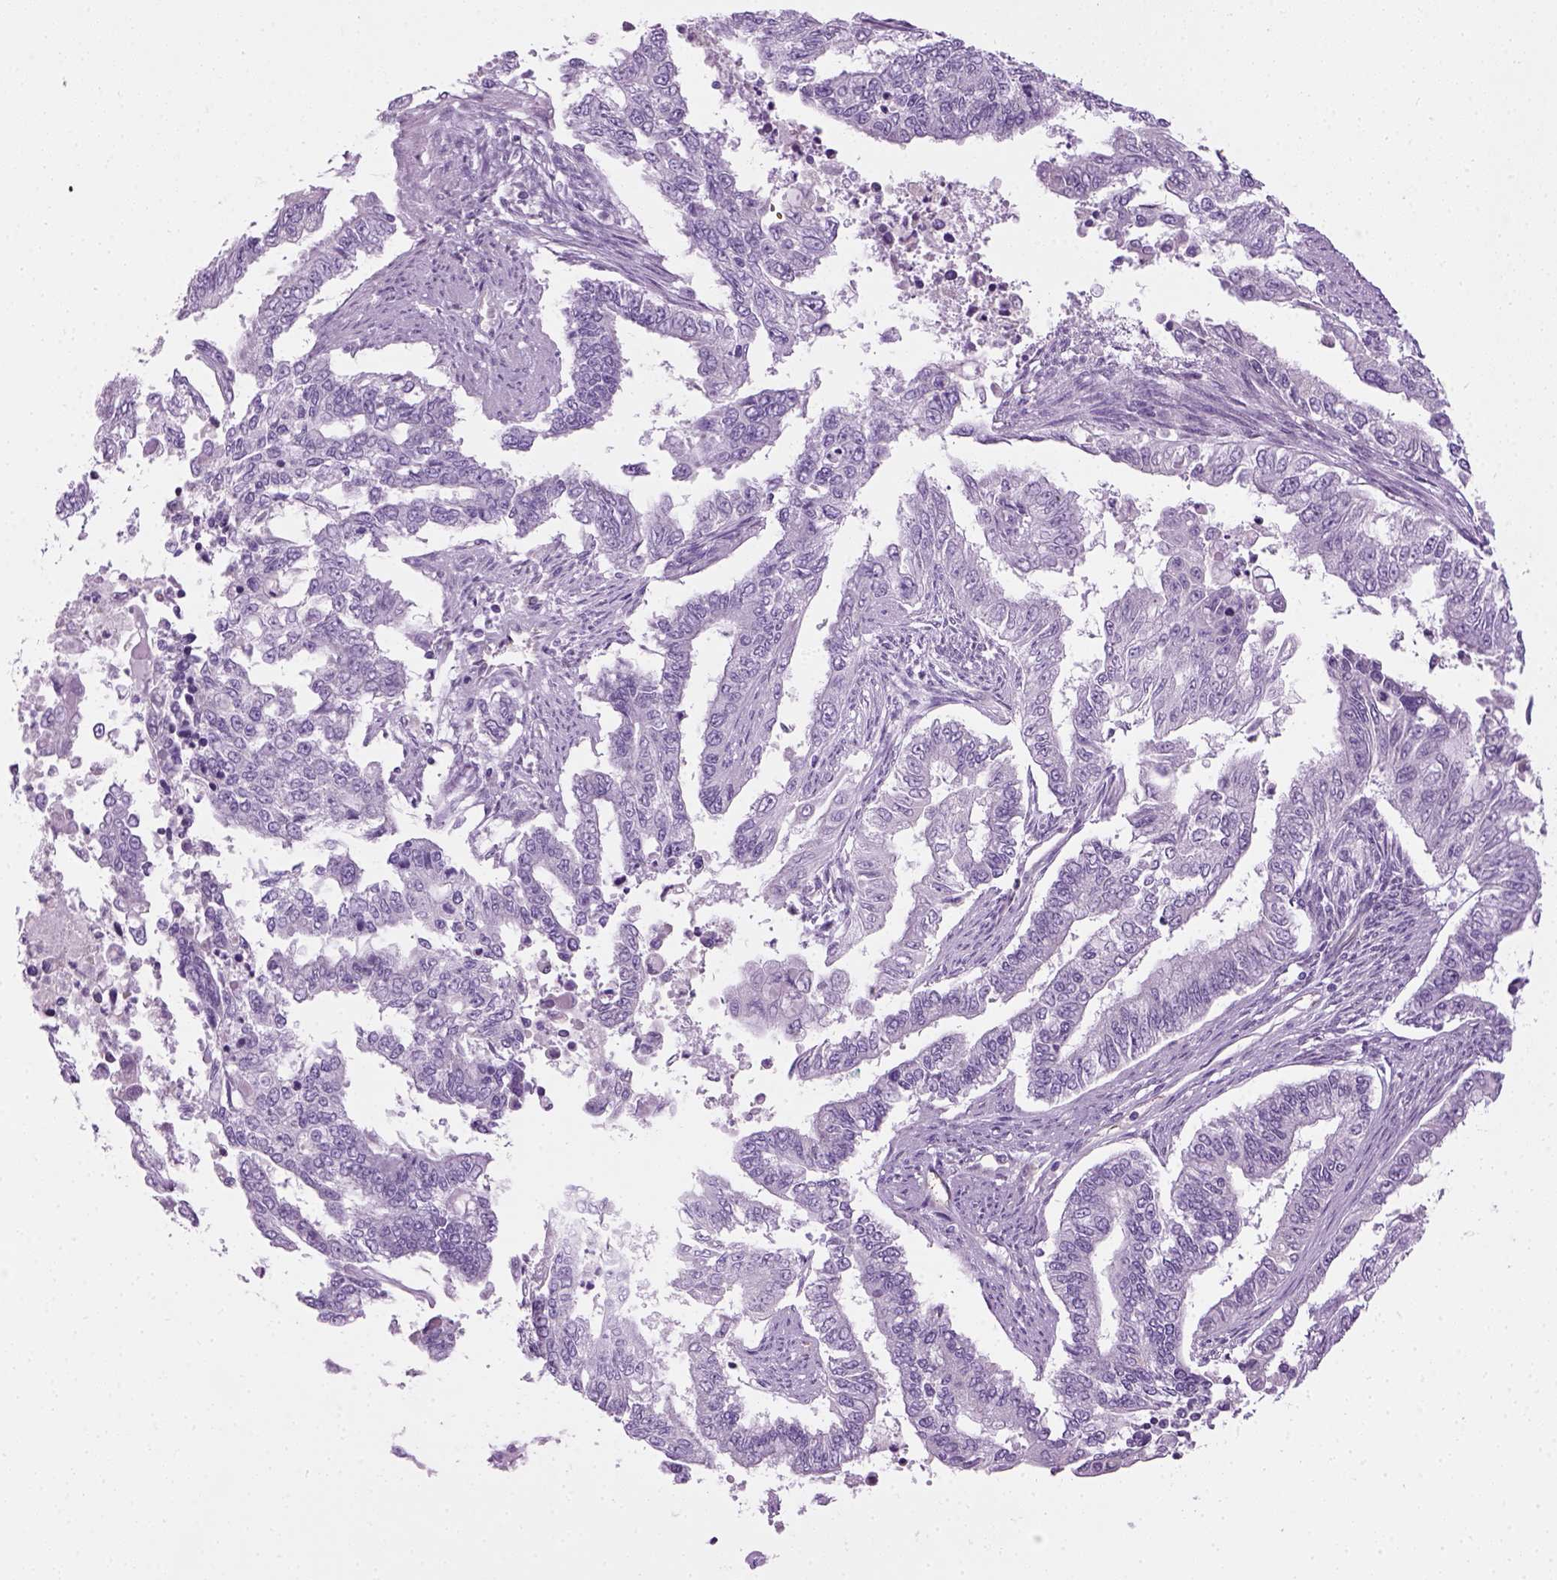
{"staining": {"intensity": "negative", "quantity": "none", "location": "none"}, "tissue": "endometrial cancer", "cell_type": "Tumor cells", "image_type": "cancer", "snomed": [{"axis": "morphology", "description": "Adenocarcinoma, NOS"}, {"axis": "topography", "description": "Uterus"}], "caption": "Adenocarcinoma (endometrial) was stained to show a protein in brown. There is no significant positivity in tumor cells.", "gene": "CIBAR2", "patient": {"sex": "female", "age": 59}}